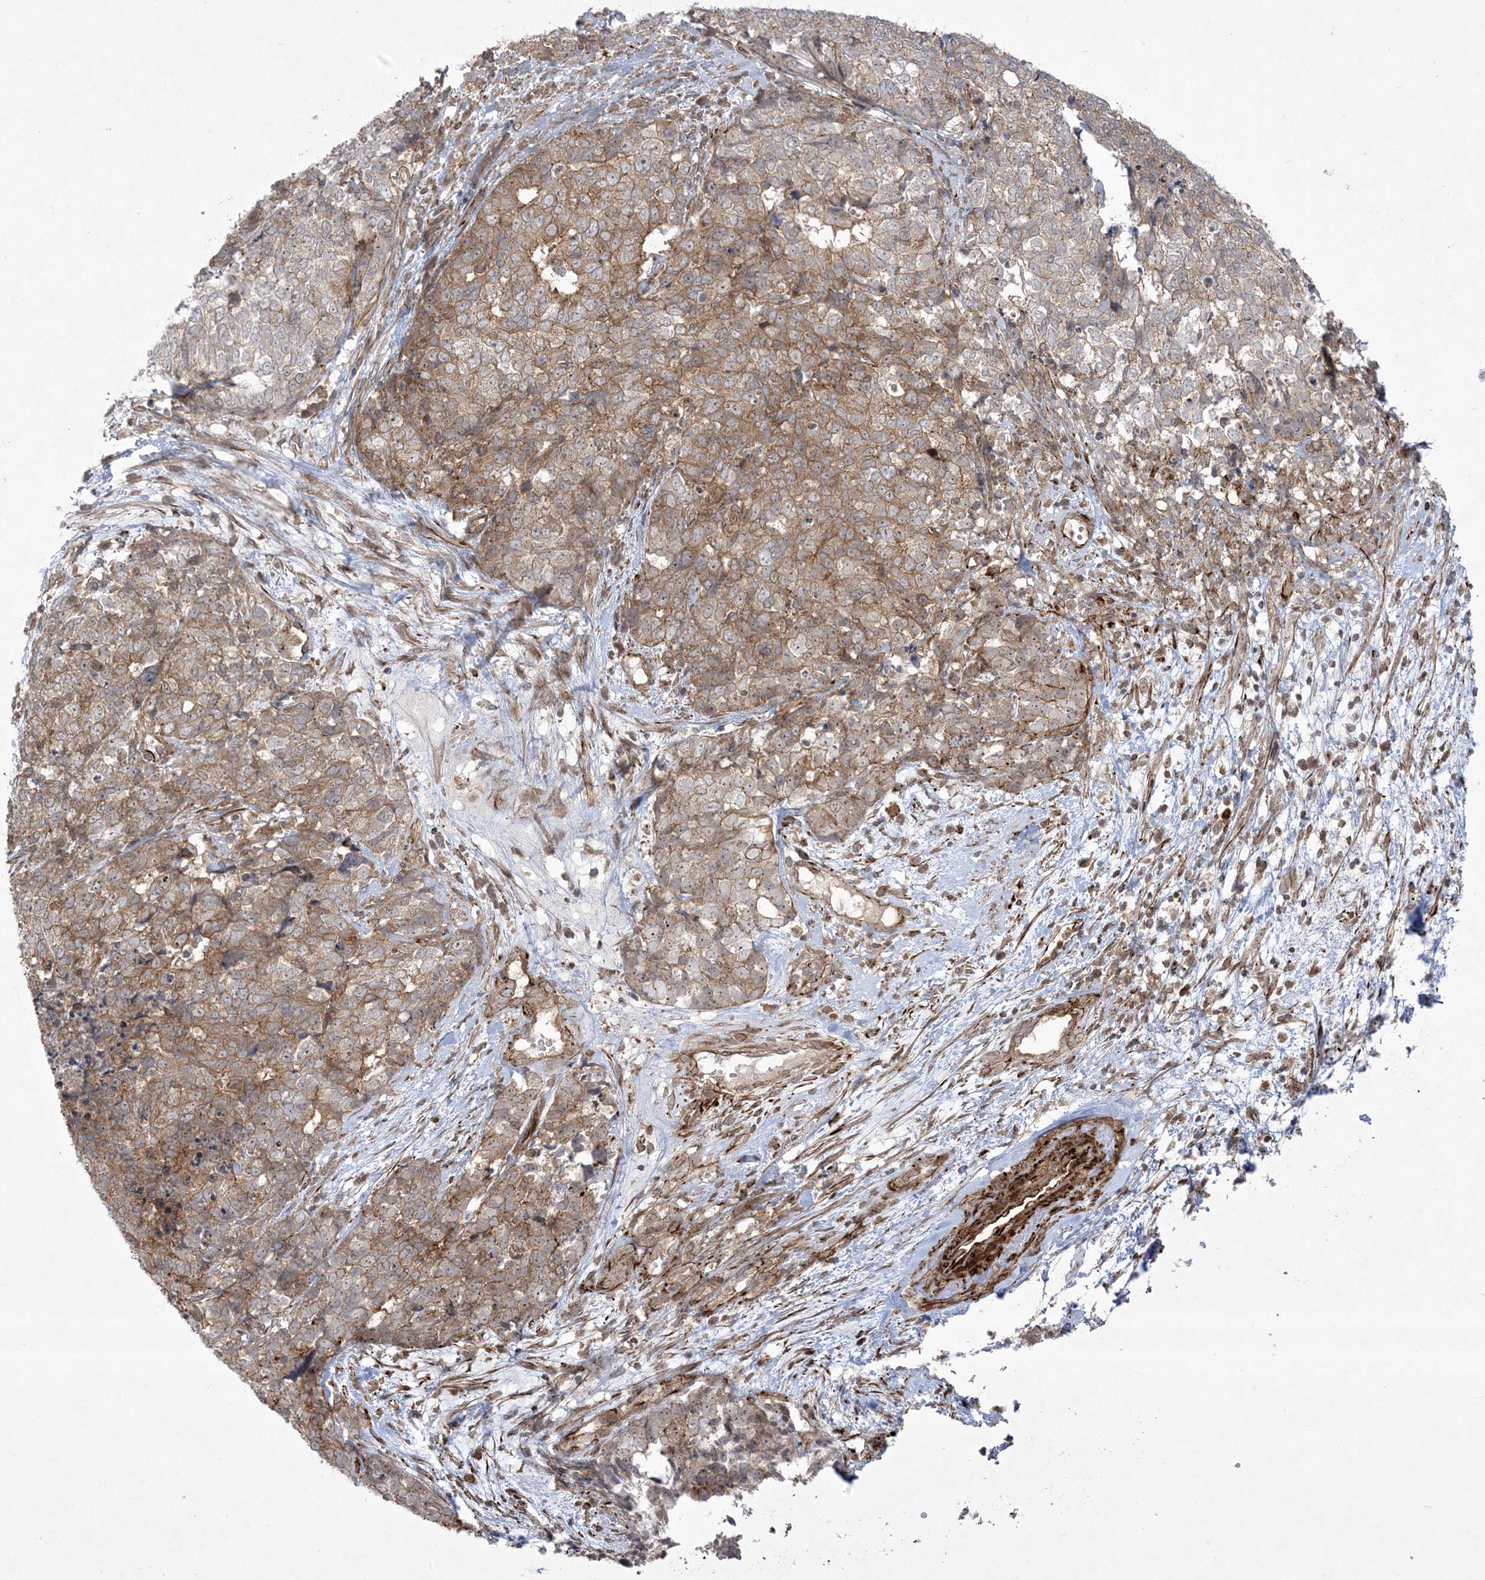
{"staining": {"intensity": "moderate", "quantity": ">75%", "location": "cytoplasmic/membranous,nuclear"}, "tissue": "cervical cancer", "cell_type": "Tumor cells", "image_type": "cancer", "snomed": [{"axis": "morphology", "description": "Squamous cell carcinoma, NOS"}, {"axis": "topography", "description": "Cervix"}], "caption": "Immunohistochemistry (IHC) (DAB) staining of human cervical cancer displays moderate cytoplasmic/membranous and nuclear protein positivity in about >75% of tumor cells.", "gene": "SOGA3", "patient": {"sex": "female", "age": 63}}